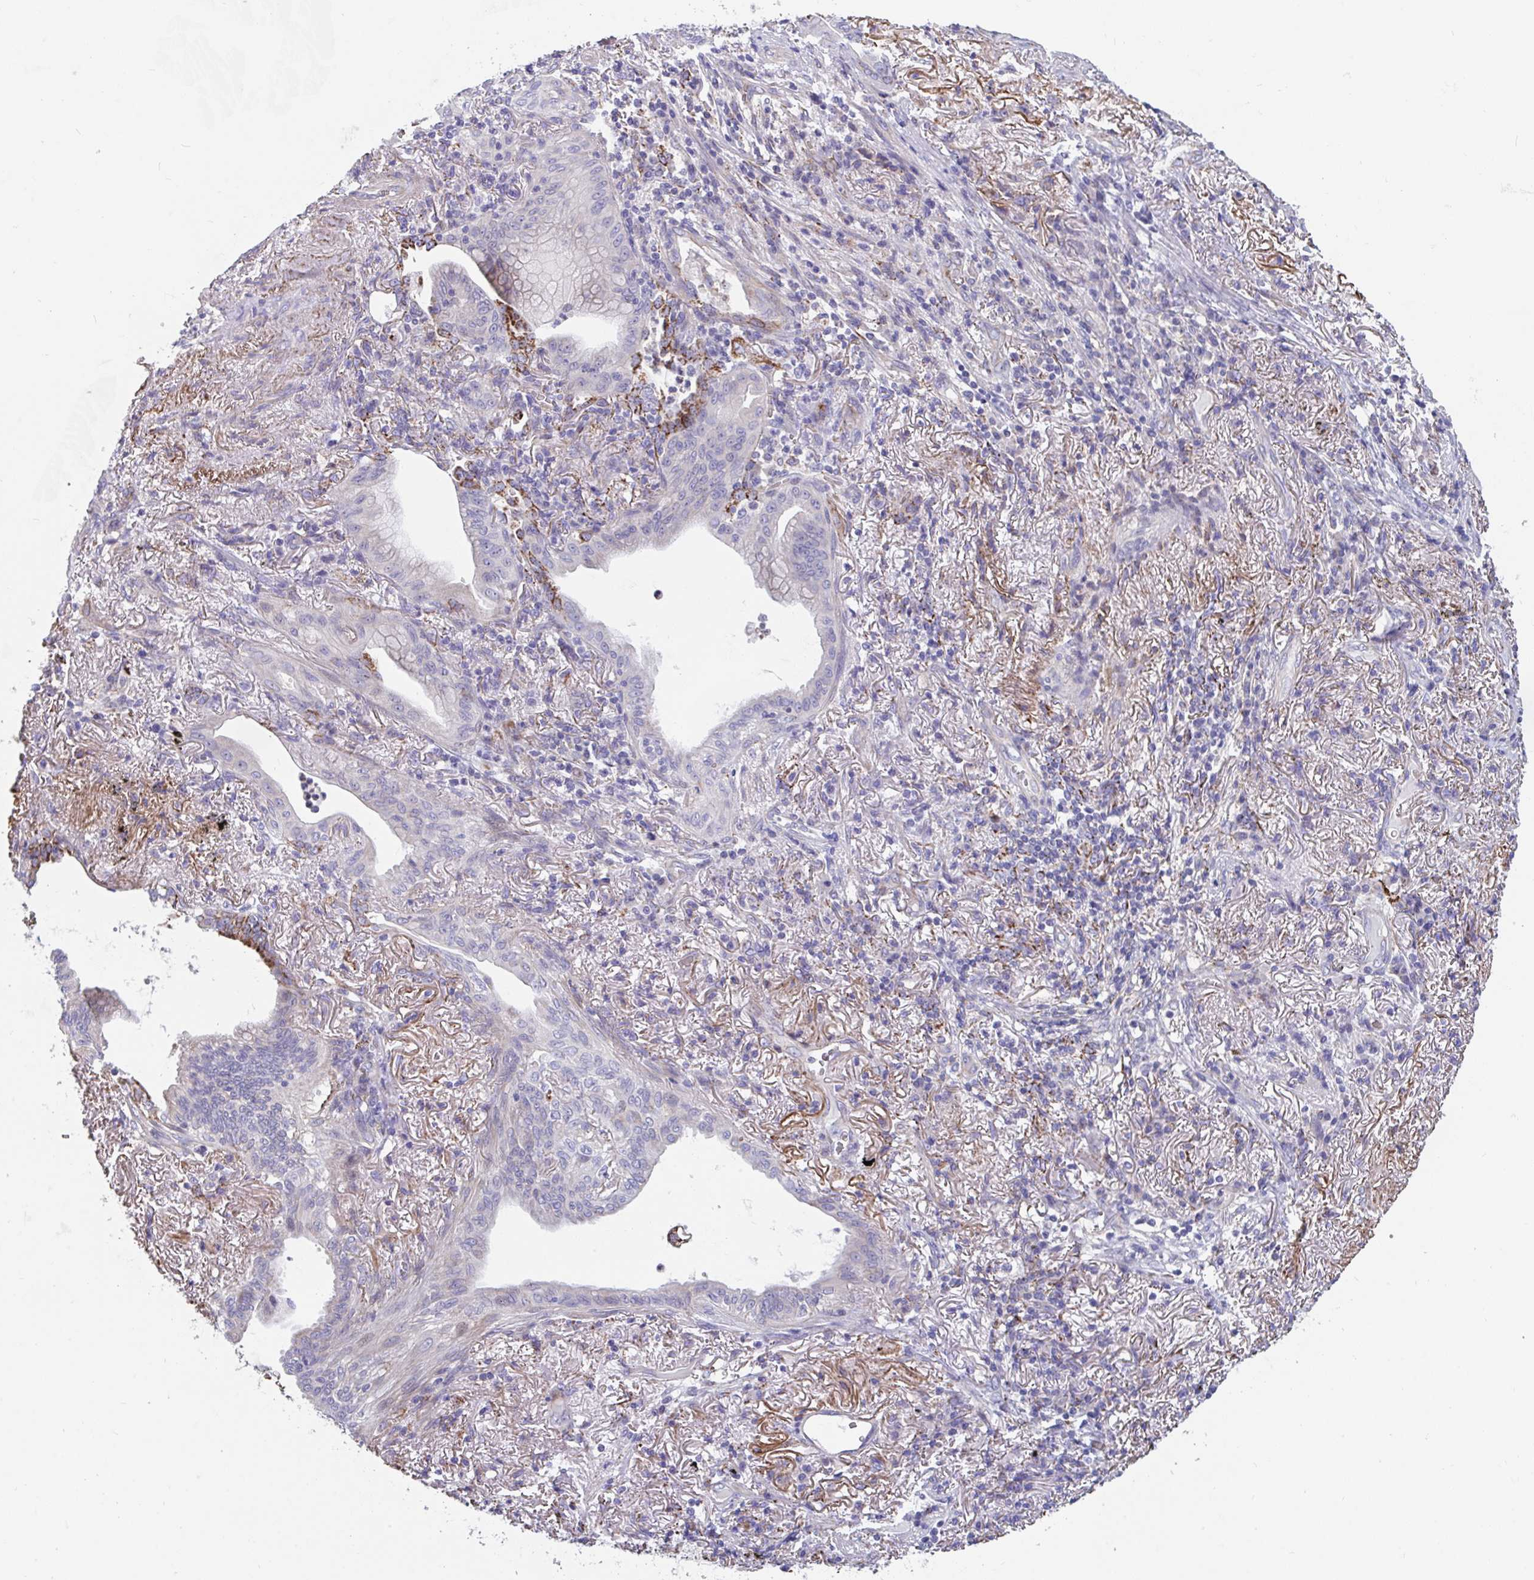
{"staining": {"intensity": "negative", "quantity": "none", "location": "none"}, "tissue": "lung cancer", "cell_type": "Tumor cells", "image_type": "cancer", "snomed": [{"axis": "morphology", "description": "Adenocarcinoma, NOS"}, {"axis": "topography", "description": "Lung"}], "caption": "This is an immunohistochemistry (IHC) micrograph of lung cancer (adenocarcinoma). There is no staining in tumor cells.", "gene": "FAM156B", "patient": {"sex": "male", "age": 77}}